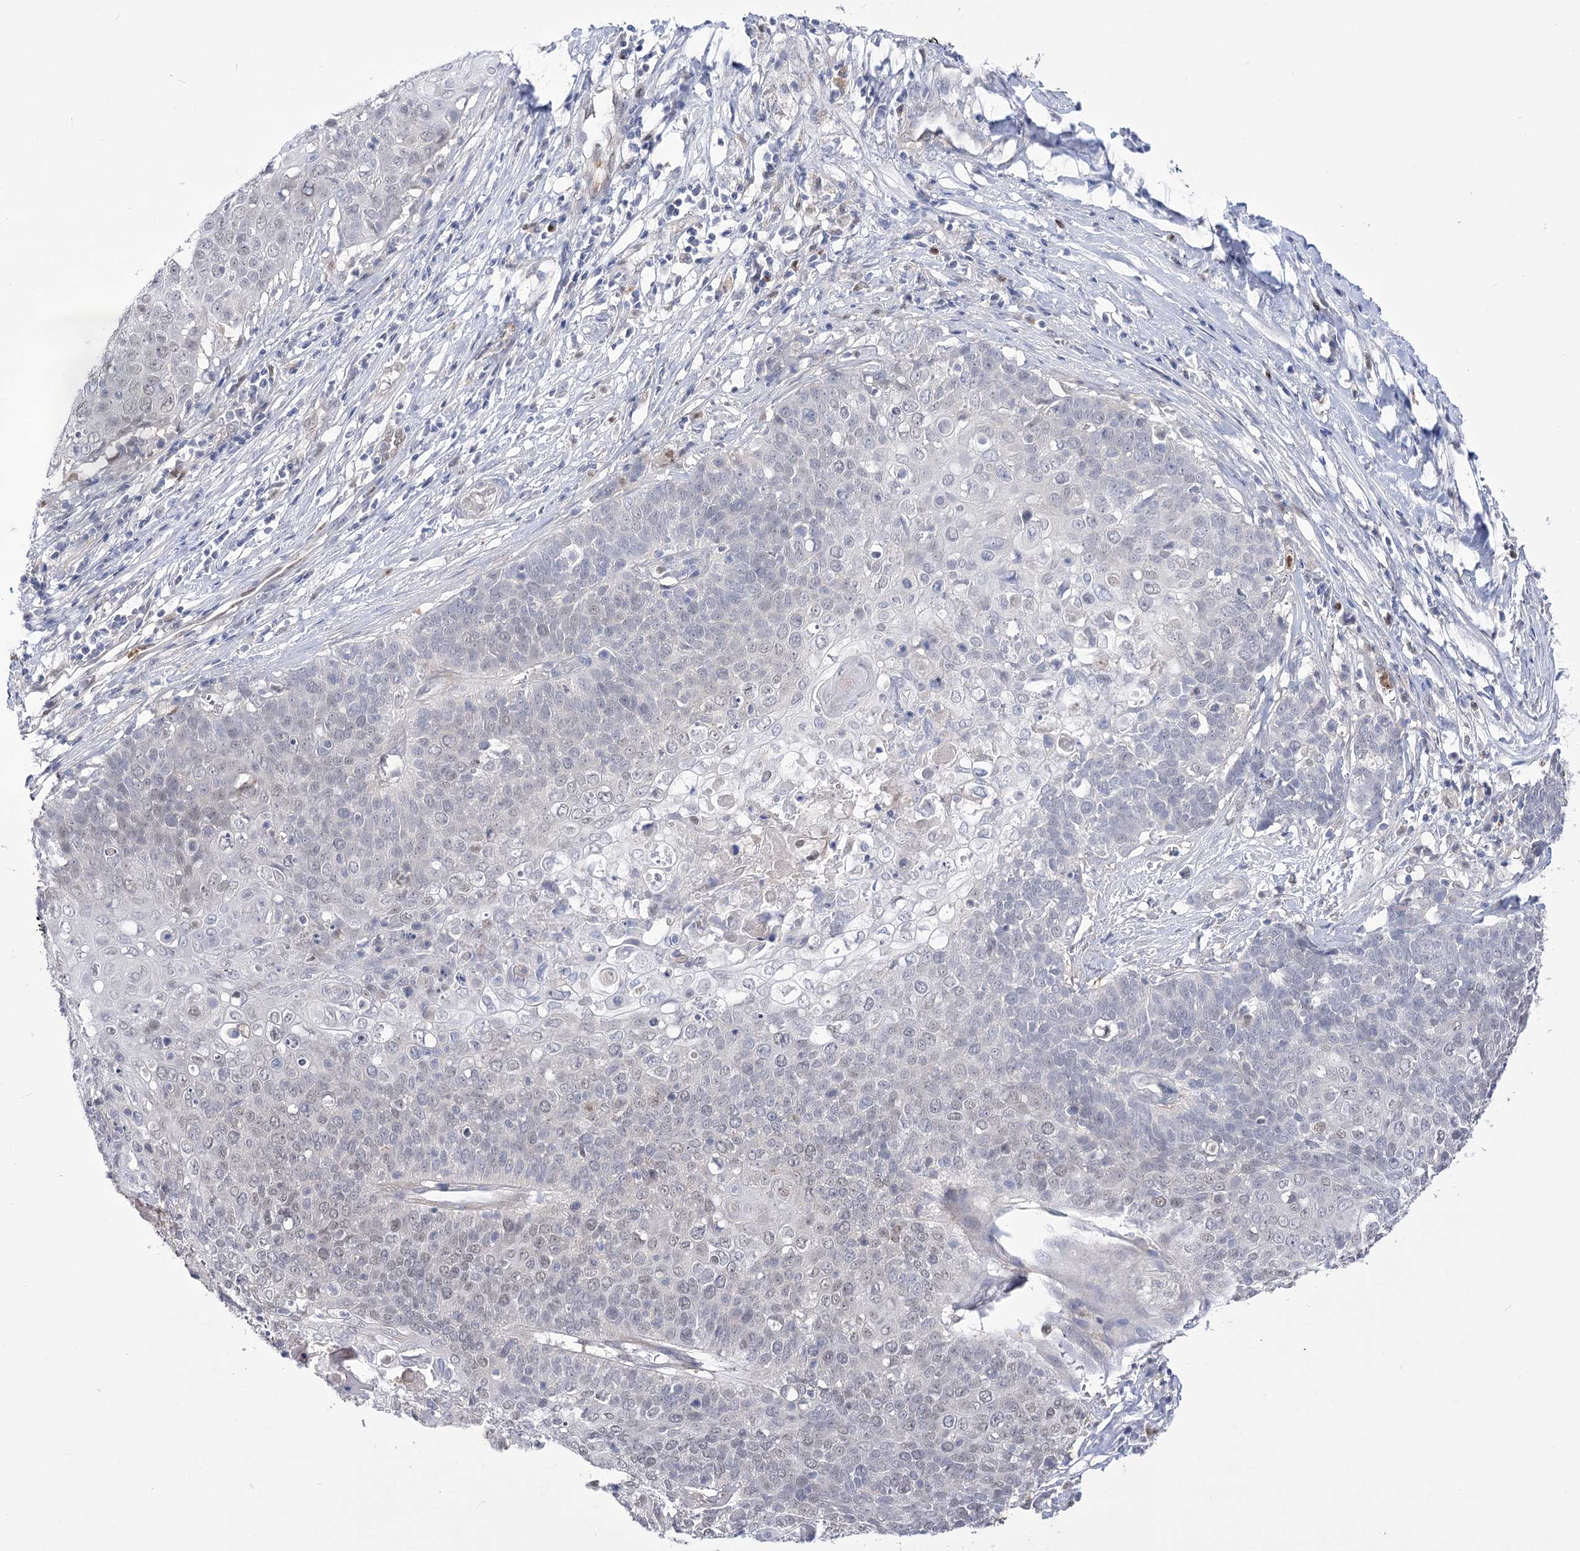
{"staining": {"intensity": "negative", "quantity": "none", "location": "none"}, "tissue": "cervical cancer", "cell_type": "Tumor cells", "image_type": "cancer", "snomed": [{"axis": "morphology", "description": "Squamous cell carcinoma, NOS"}, {"axis": "topography", "description": "Cervix"}], "caption": "Cervical cancer (squamous cell carcinoma) was stained to show a protein in brown. There is no significant positivity in tumor cells. (Immunohistochemistry (ihc), brightfield microscopy, high magnification).", "gene": "SIAE", "patient": {"sex": "female", "age": 39}}